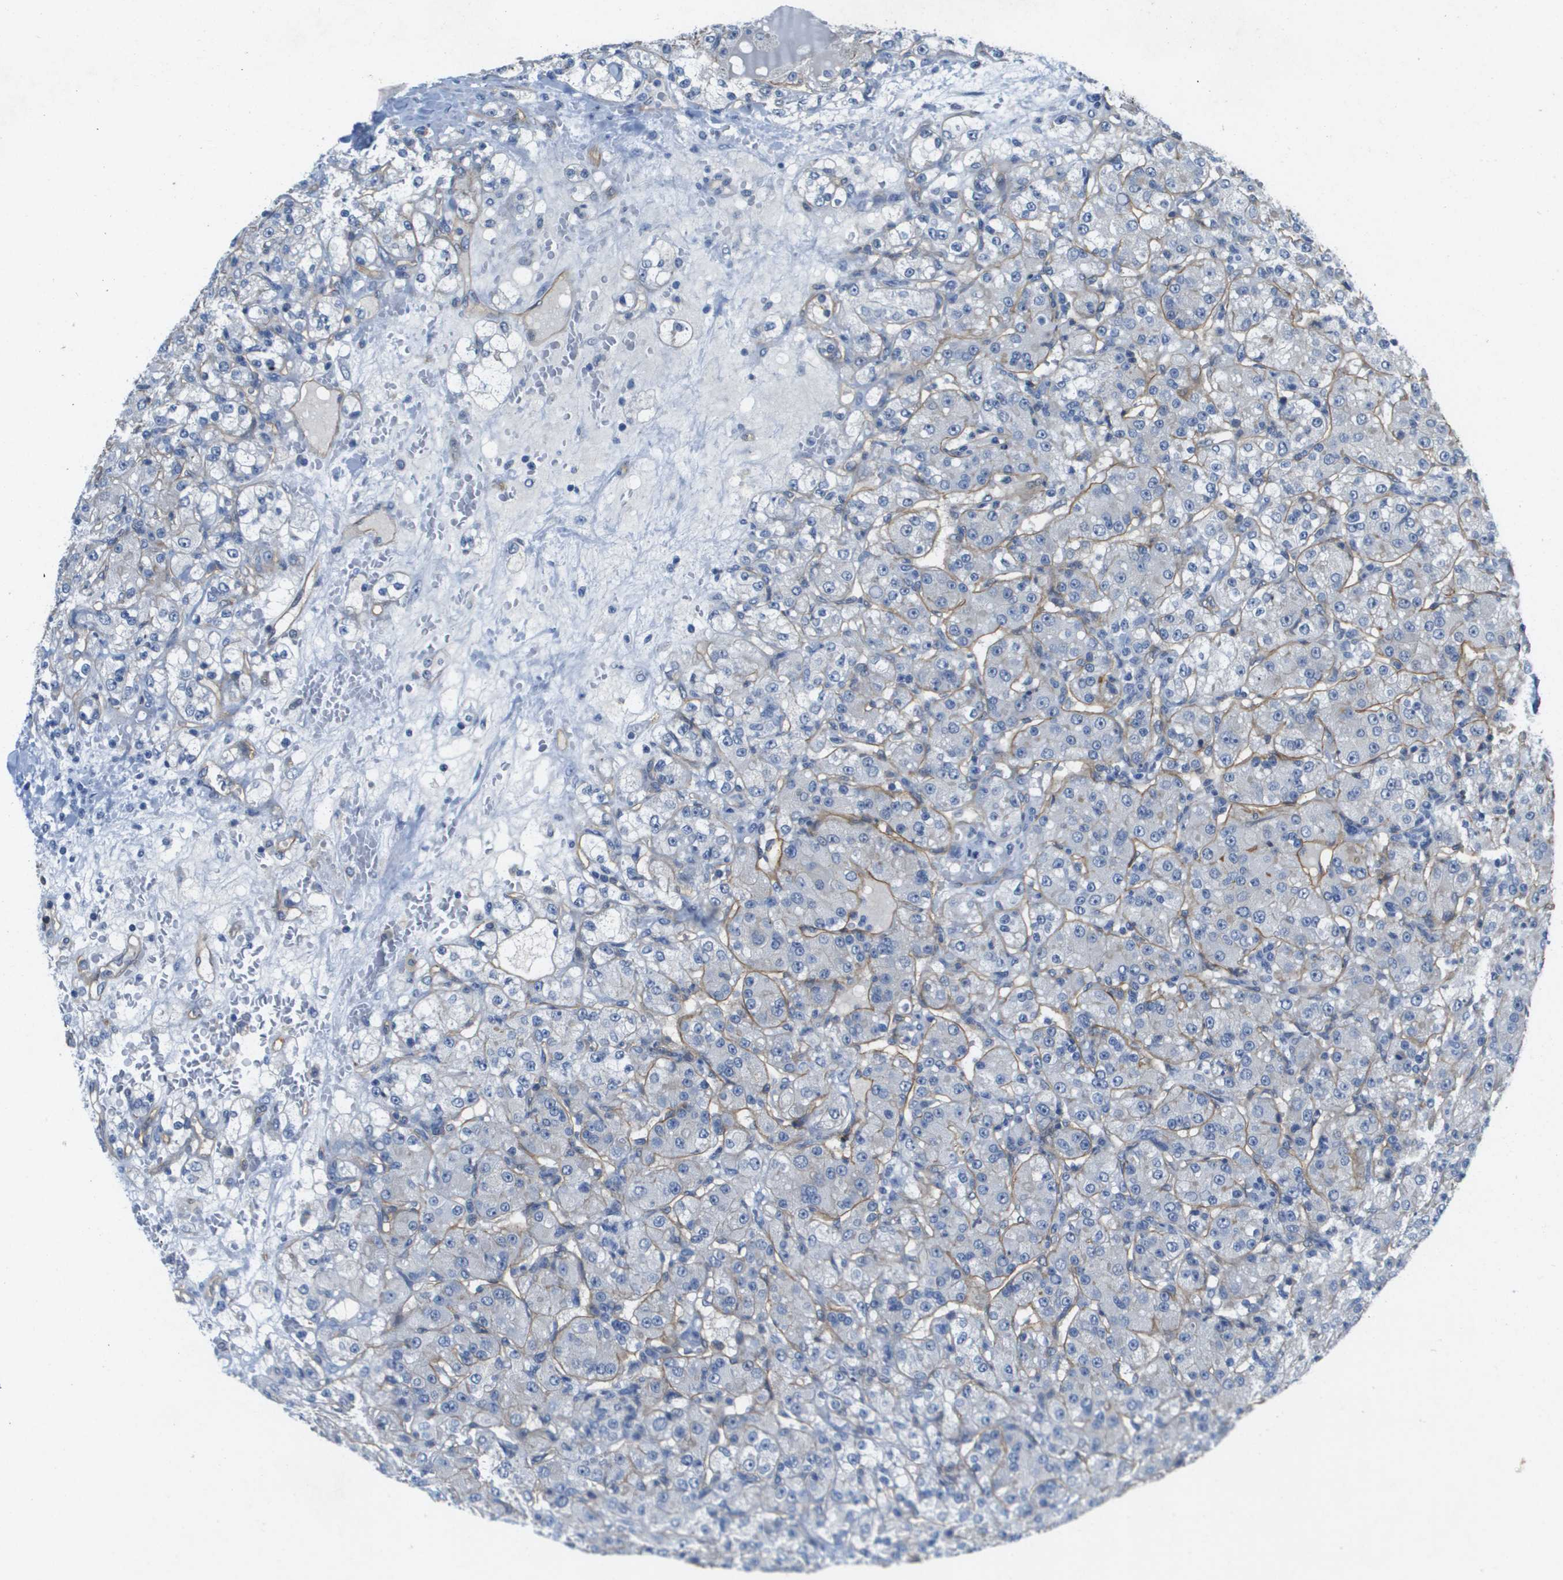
{"staining": {"intensity": "negative", "quantity": "none", "location": "none"}, "tissue": "renal cancer", "cell_type": "Tumor cells", "image_type": "cancer", "snomed": [{"axis": "morphology", "description": "Normal tissue, NOS"}, {"axis": "morphology", "description": "Adenocarcinoma, NOS"}, {"axis": "topography", "description": "Kidney"}], "caption": "Renal adenocarcinoma was stained to show a protein in brown. There is no significant expression in tumor cells.", "gene": "ITGA6", "patient": {"sex": "male", "age": 61}}